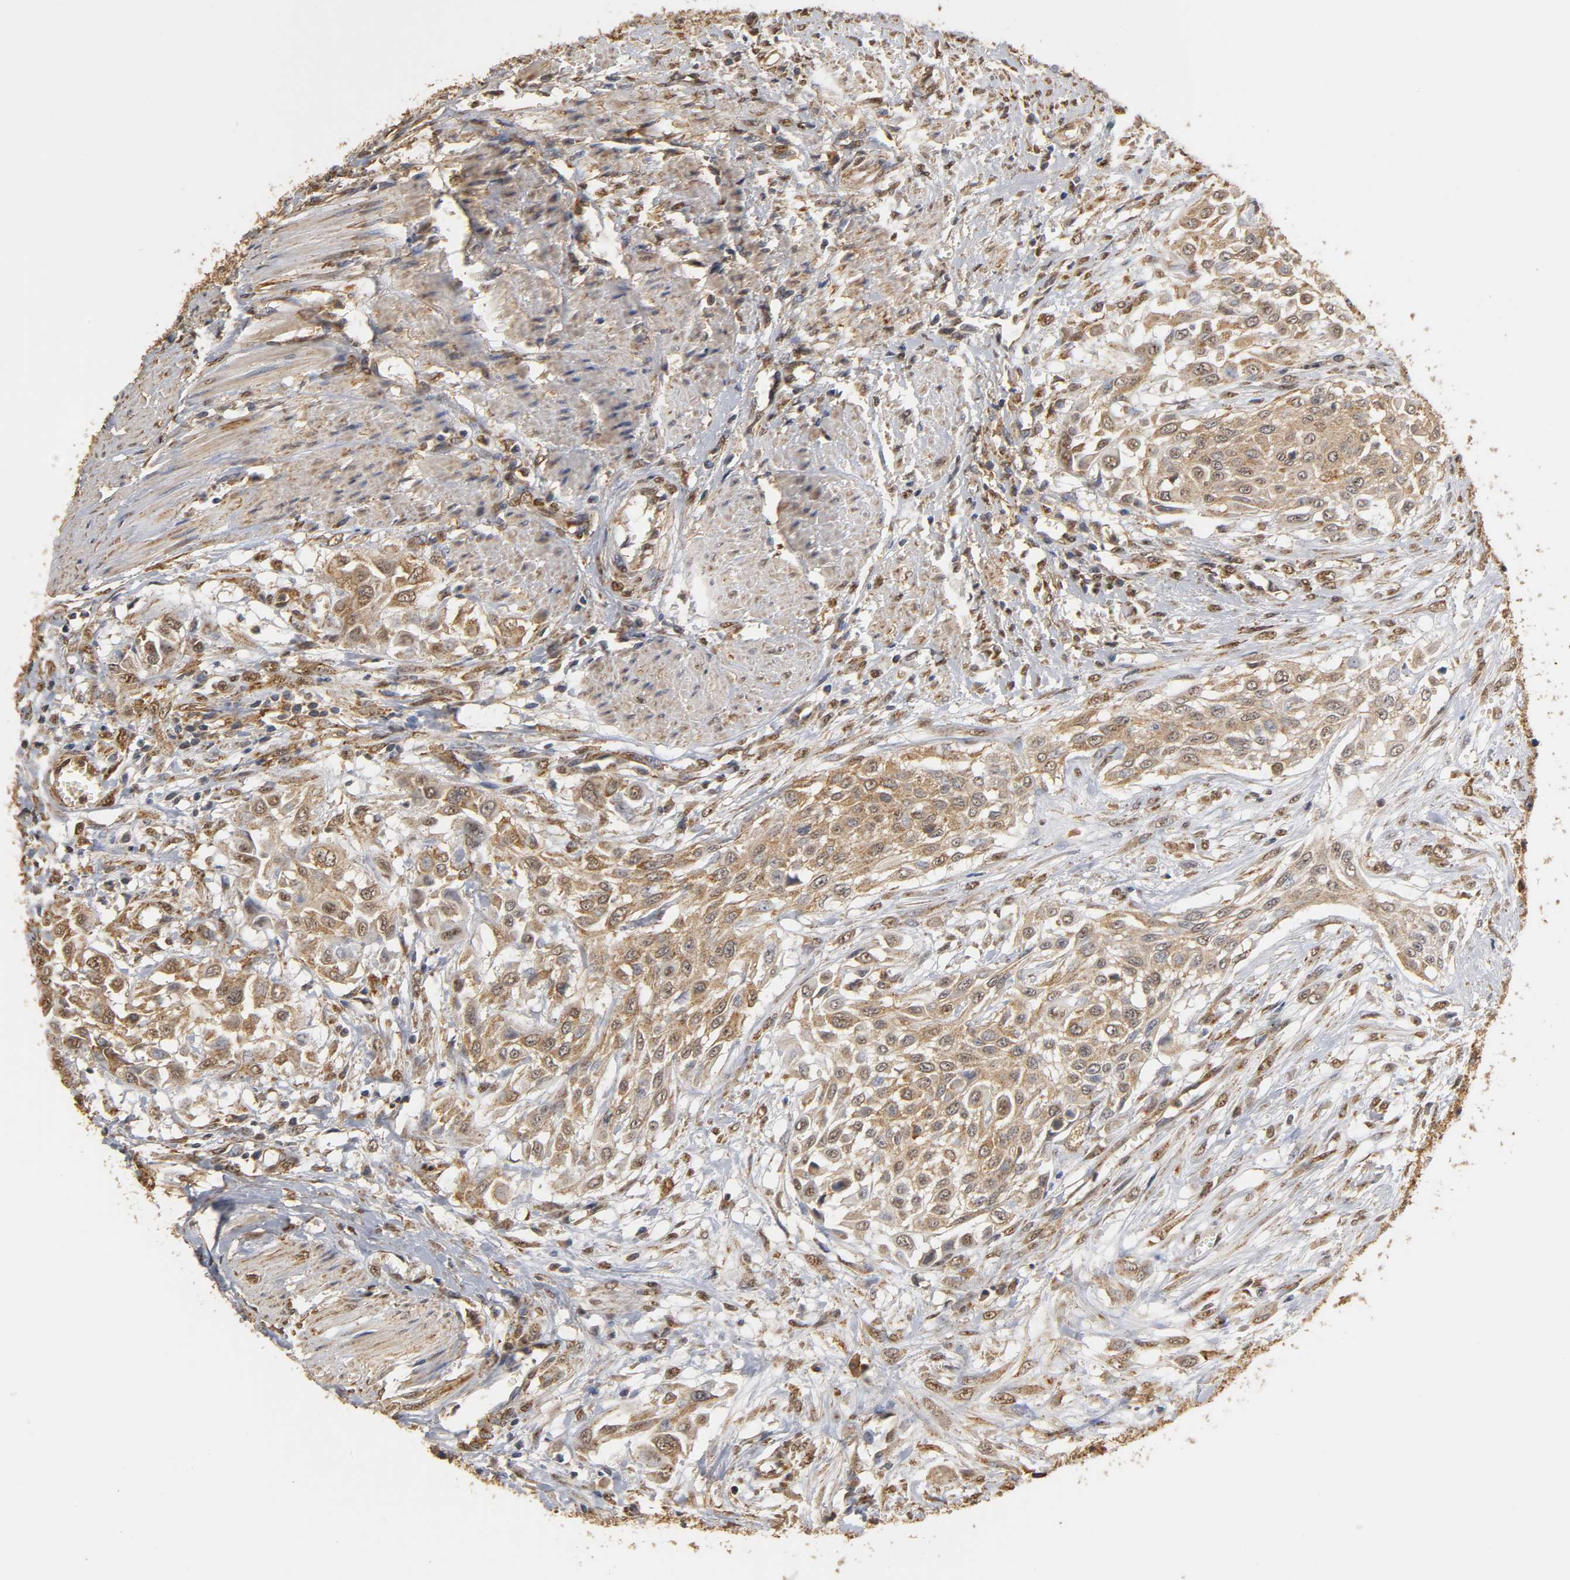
{"staining": {"intensity": "moderate", "quantity": ">75%", "location": "cytoplasmic/membranous"}, "tissue": "urothelial cancer", "cell_type": "Tumor cells", "image_type": "cancer", "snomed": [{"axis": "morphology", "description": "Urothelial carcinoma, High grade"}, {"axis": "topography", "description": "Urinary bladder"}], "caption": "Immunohistochemistry (IHC) of urothelial cancer shows medium levels of moderate cytoplasmic/membranous positivity in approximately >75% of tumor cells.", "gene": "PKN1", "patient": {"sex": "male", "age": 57}}